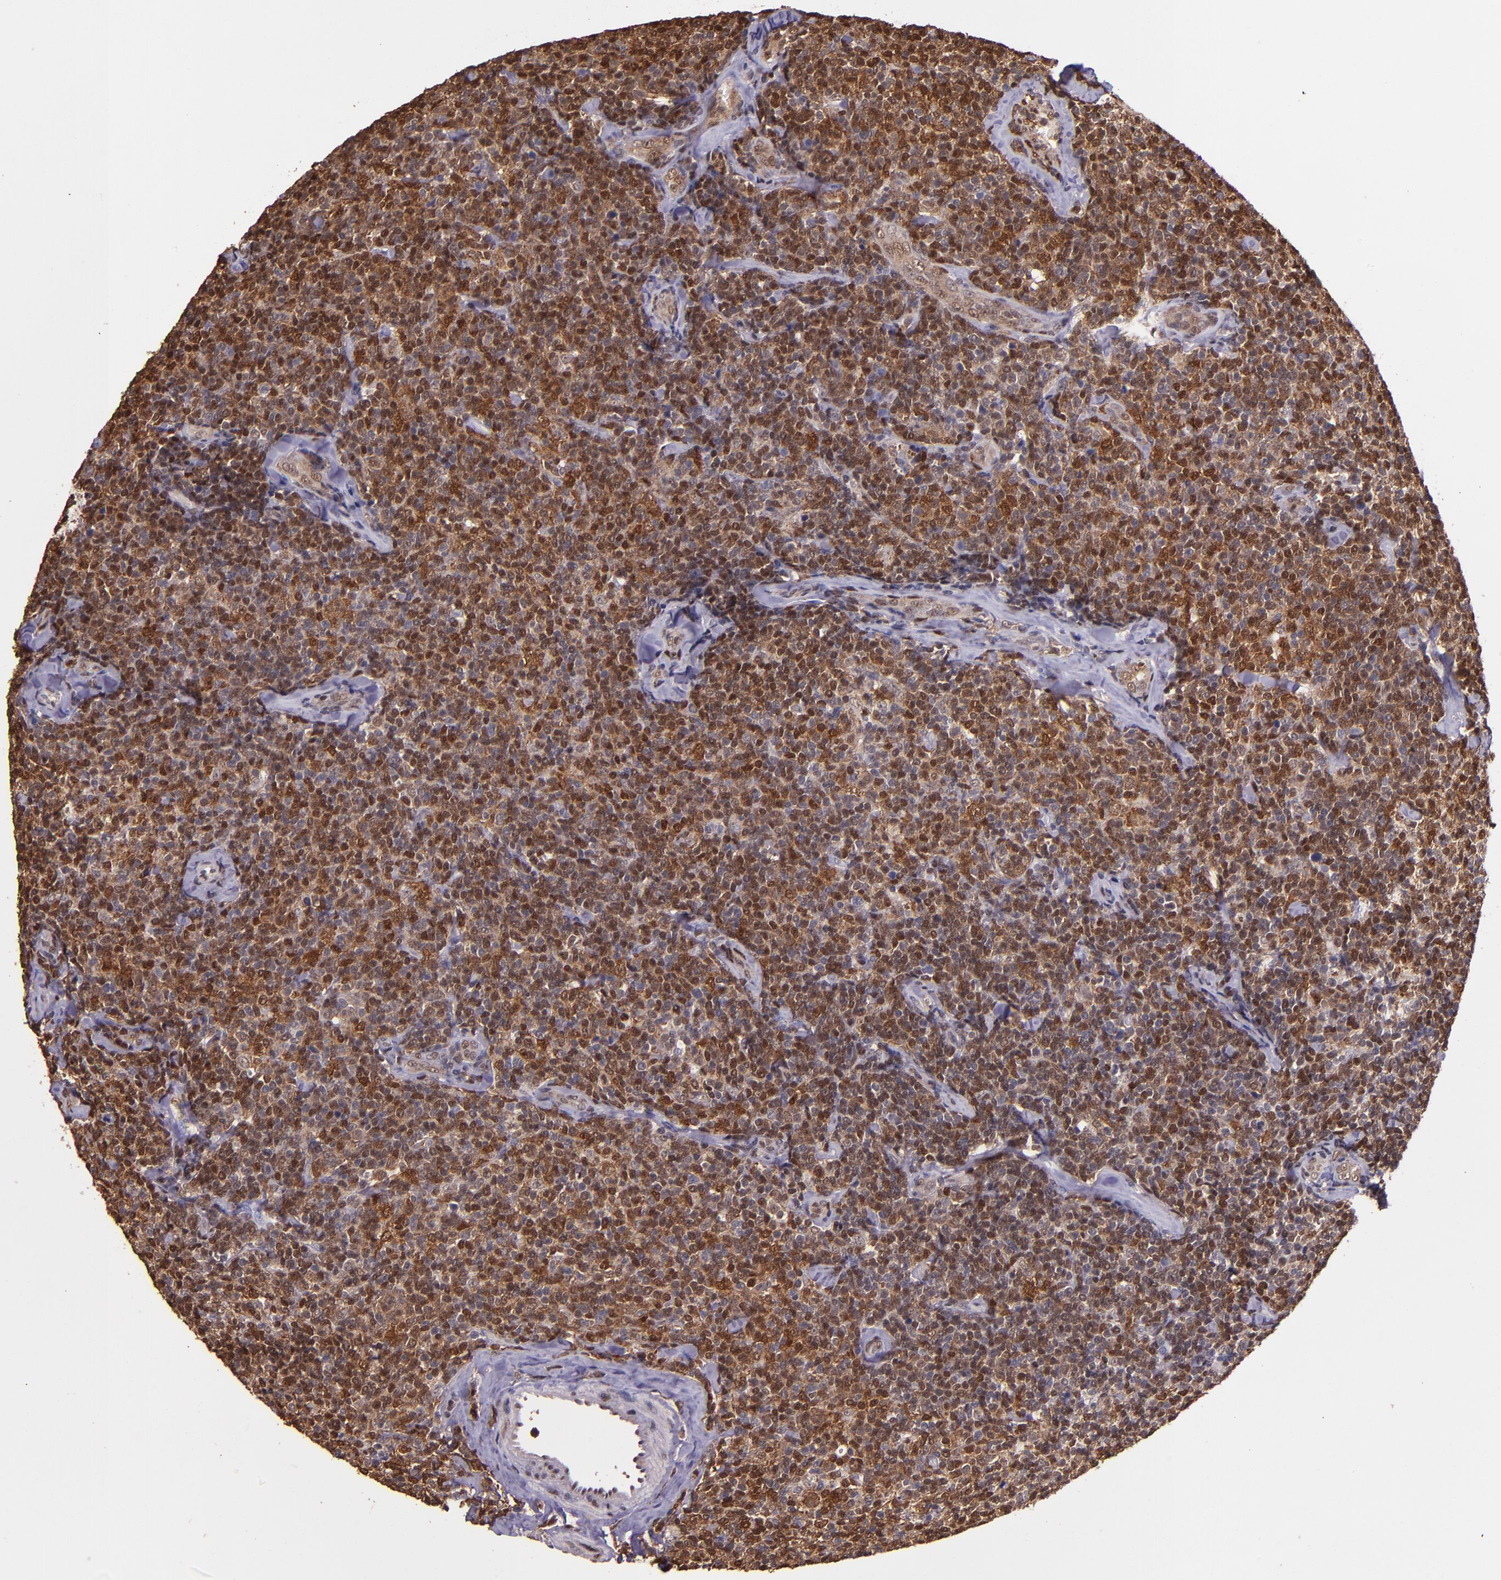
{"staining": {"intensity": "strong", "quantity": ">75%", "location": "cytoplasmic/membranous,nuclear"}, "tissue": "lymphoma", "cell_type": "Tumor cells", "image_type": "cancer", "snomed": [{"axis": "morphology", "description": "Malignant lymphoma, non-Hodgkin's type, Low grade"}, {"axis": "topography", "description": "Lymph node"}], "caption": "Immunohistochemistry histopathology image of human lymphoma stained for a protein (brown), which reveals high levels of strong cytoplasmic/membranous and nuclear positivity in about >75% of tumor cells.", "gene": "STAT6", "patient": {"sex": "female", "age": 56}}